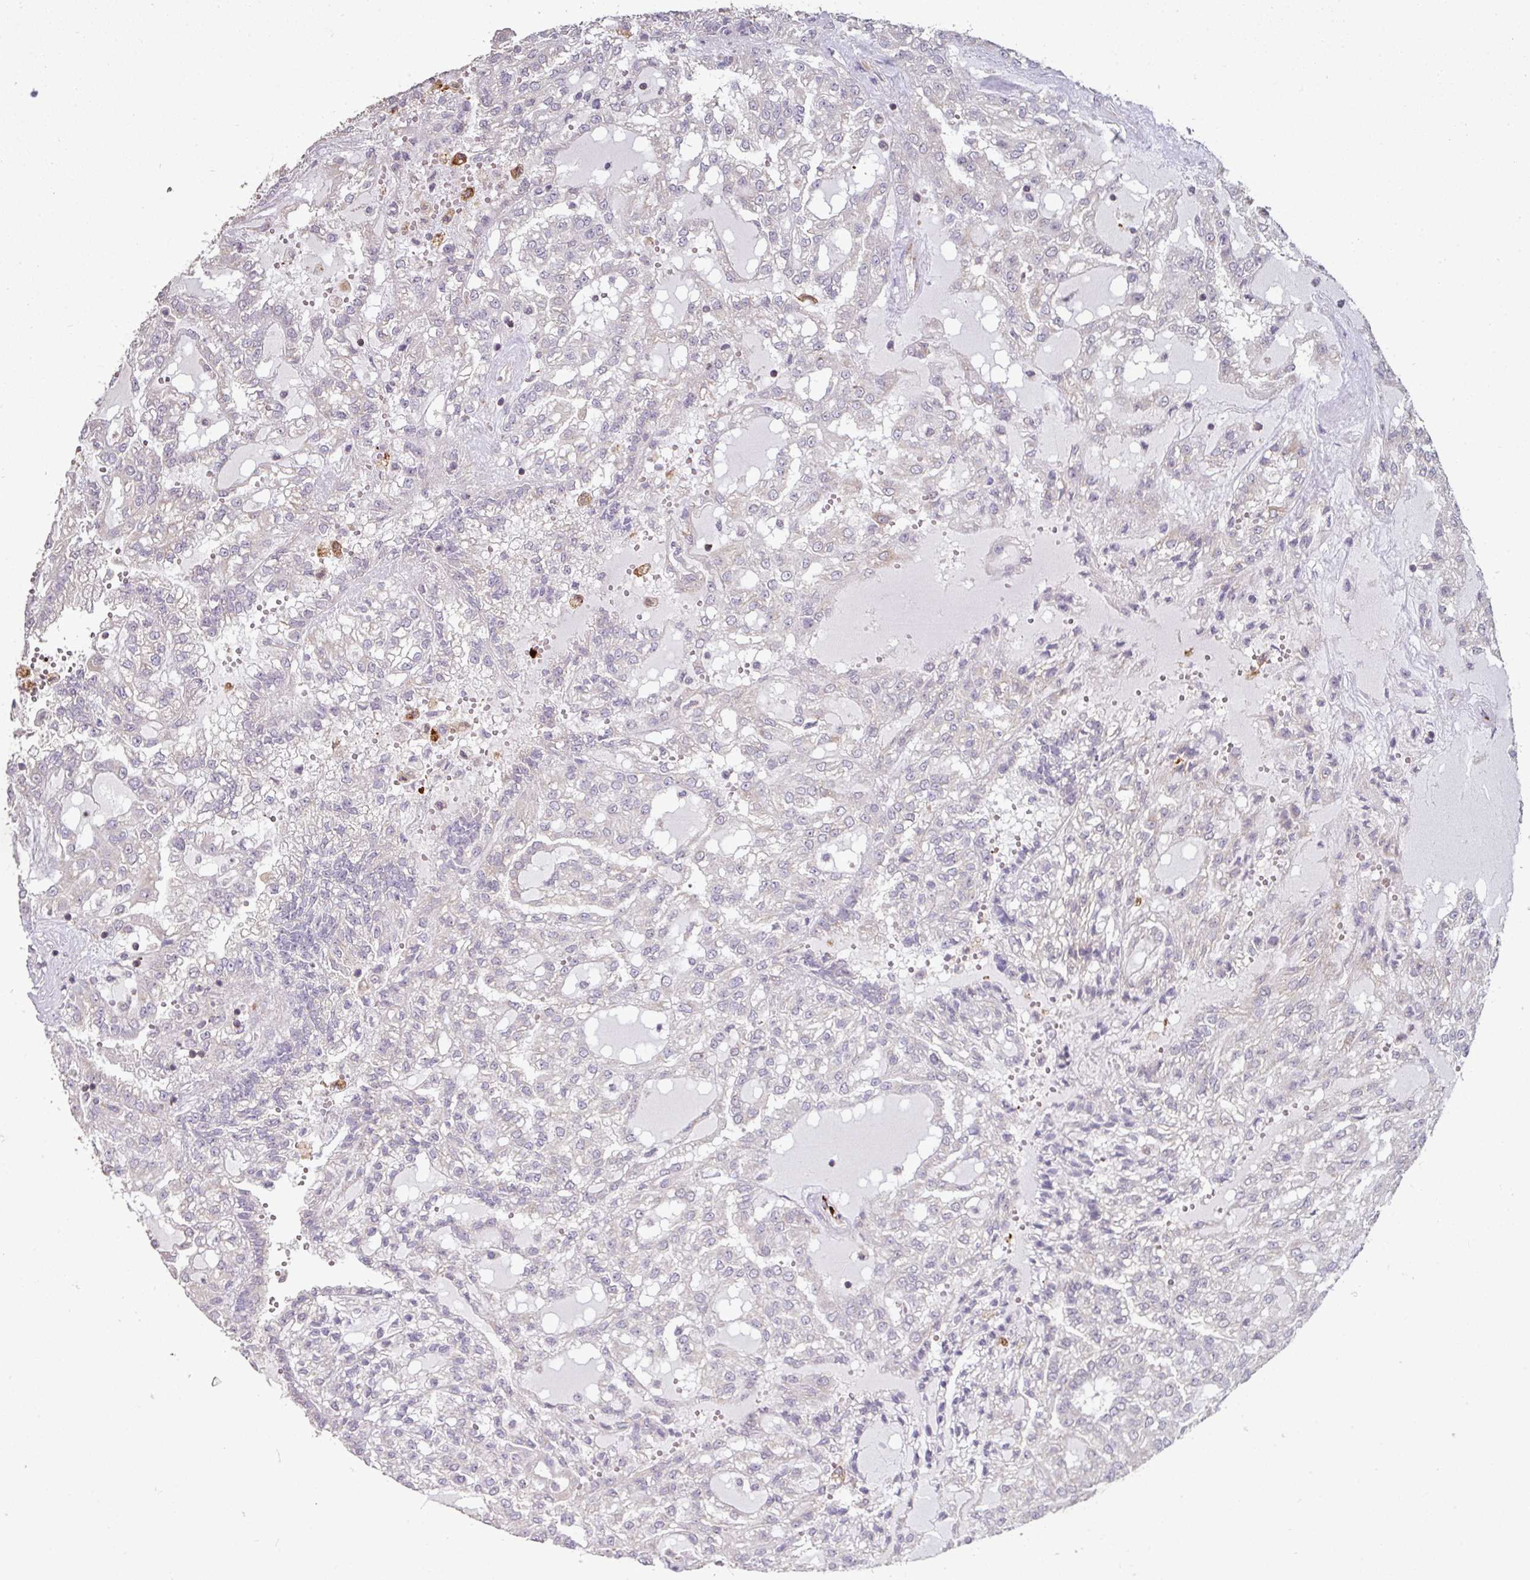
{"staining": {"intensity": "negative", "quantity": "none", "location": "none"}, "tissue": "renal cancer", "cell_type": "Tumor cells", "image_type": "cancer", "snomed": [{"axis": "morphology", "description": "Adenocarcinoma, NOS"}, {"axis": "topography", "description": "Kidney"}], "caption": "Tumor cells show no significant positivity in renal cancer (adenocarcinoma).", "gene": "RPL23A", "patient": {"sex": "male", "age": 63}}